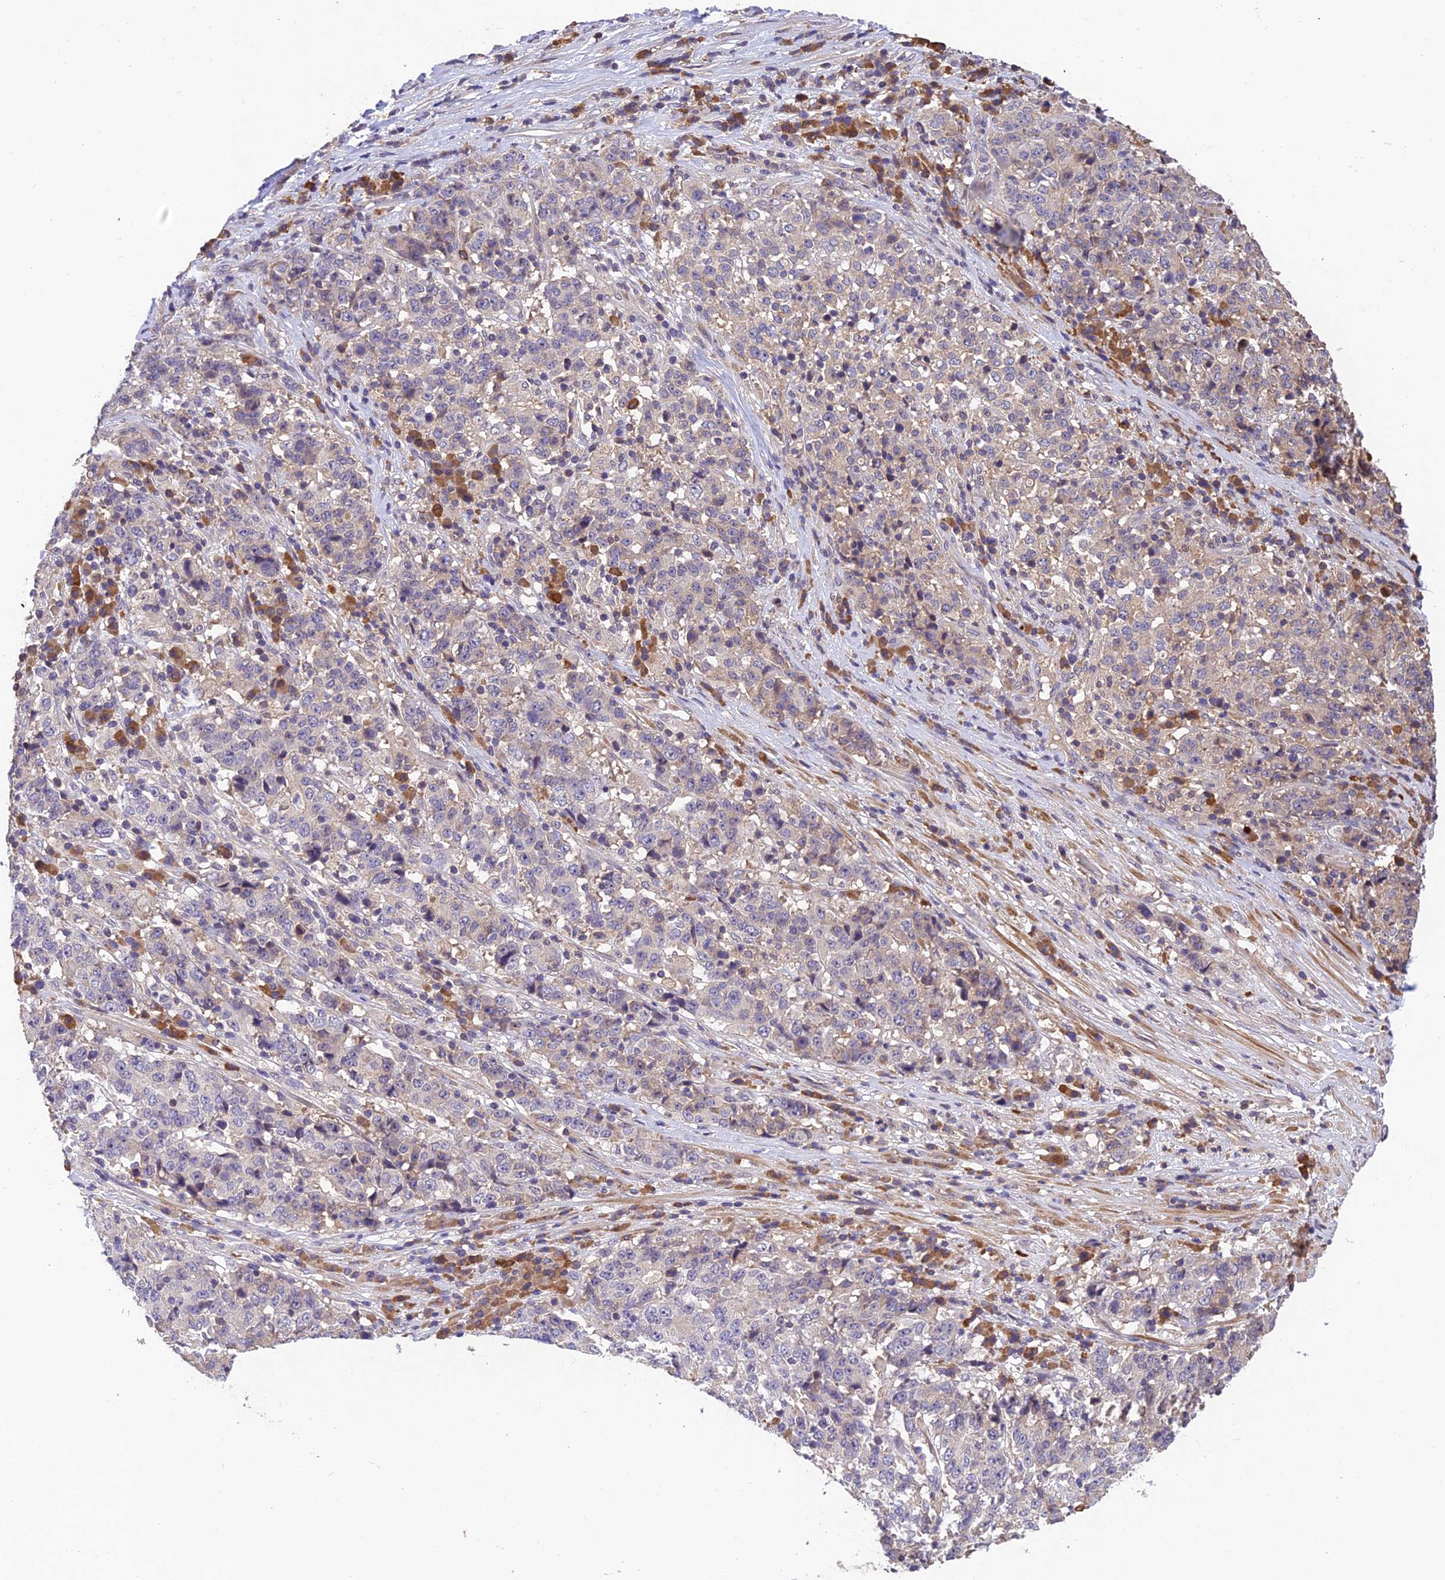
{"staining": {"intensity": "negative", "quantity": "none", "location": "none"}, "tissue": "stomach cancer", "cell_type": "Tumor cells", "image_type": "cancer", "snomed": [{"axis": "morphology", "description": "Adenocarcinoma, NOS"}, {"axis": "topography", "description": "Stomach"}], "caption": "This is an immunohistochemistry (IHC) micrograph of human stomach adenocarcinoma. There is no staining in tumor cells.", "gene": "DENND5B", "patient": {"sex": "male", "age": 59}}